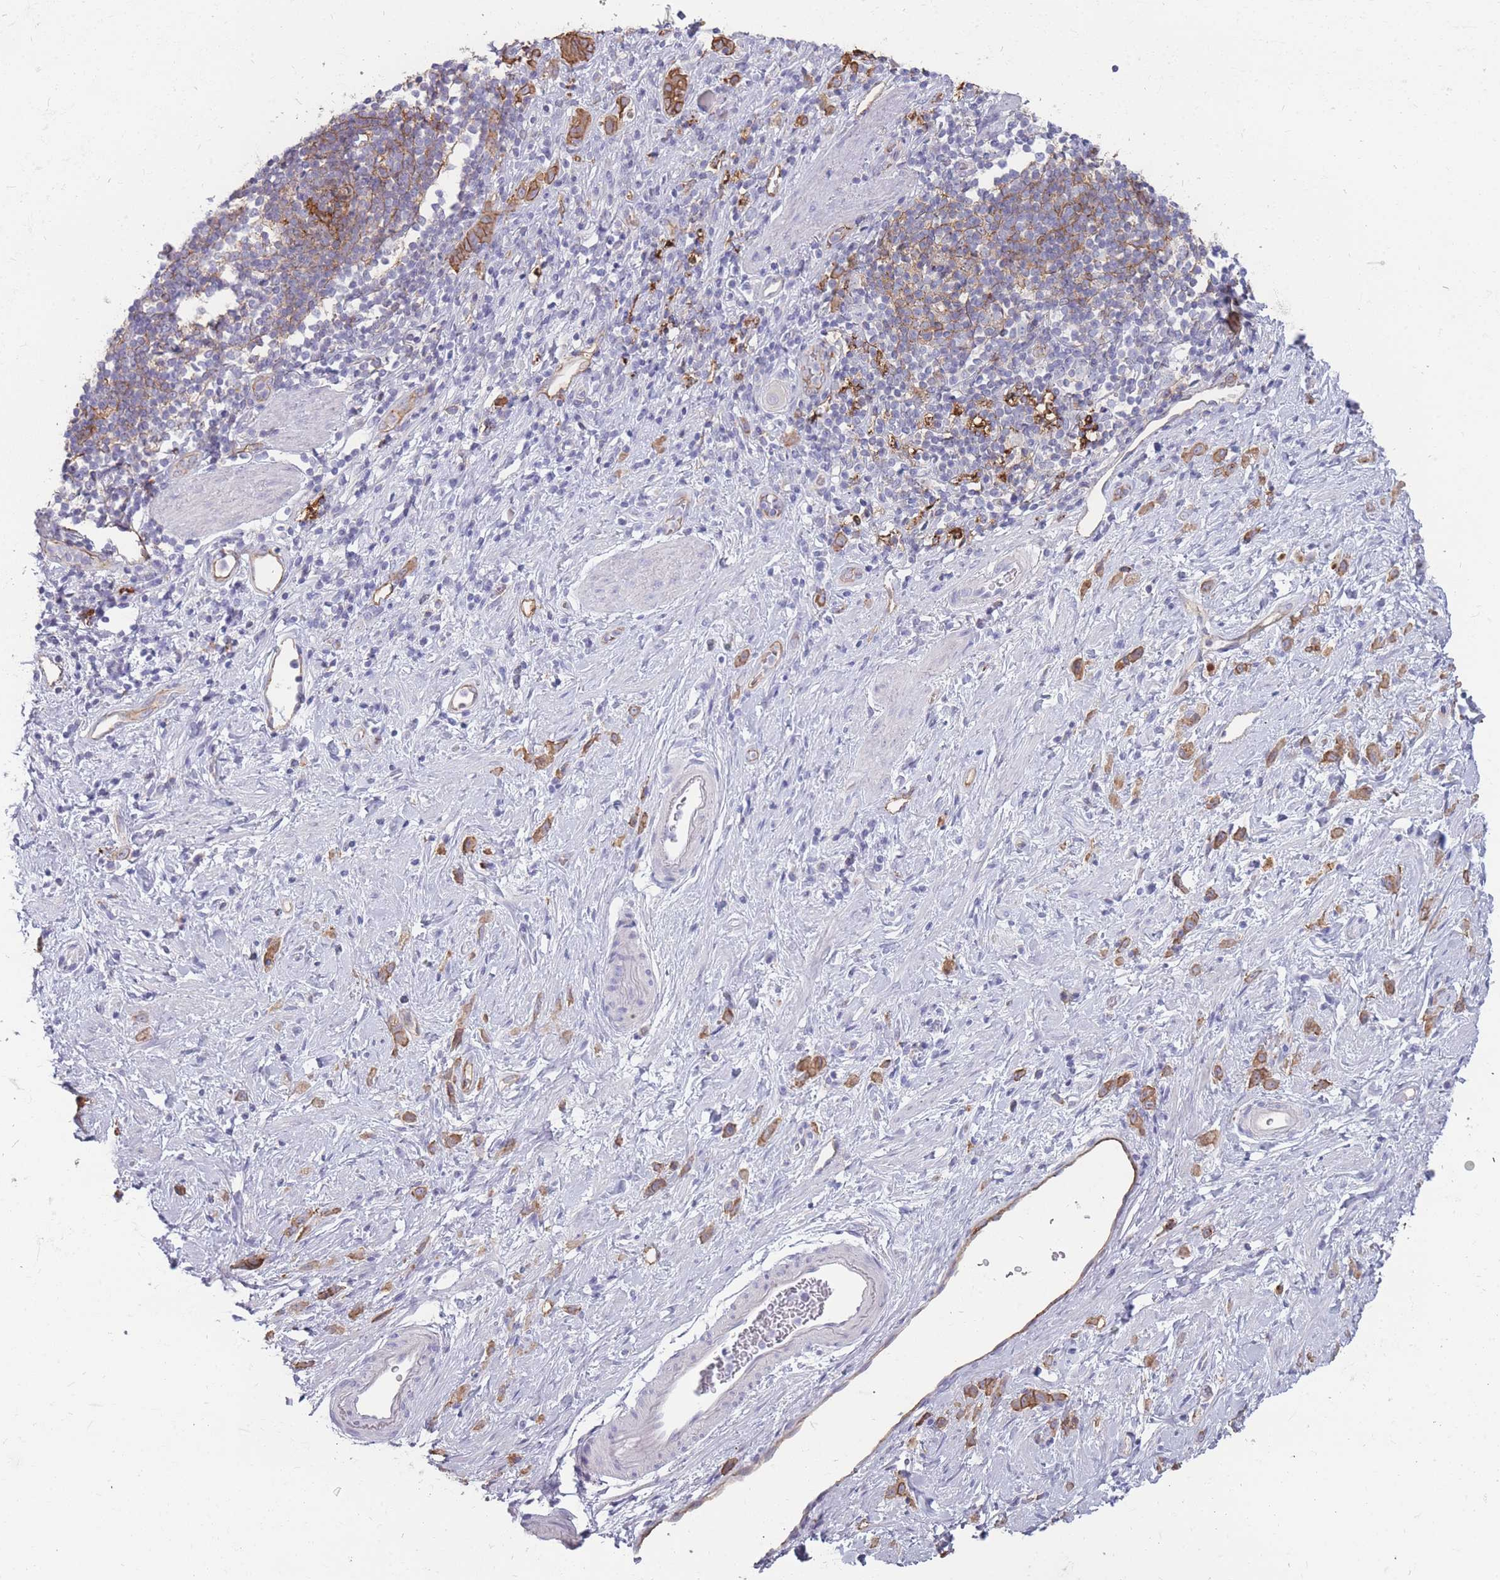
{"staining": {"intensity": "moderate", "quantity": ">75%", "location": "cytoplasmic/membranous"}, "tissue": "stomach cancer", "cell_type": "Tumor cells", "image_type": "cancer", "snomed": [{"axis": "morphology", "description": "Adenocarcinoma, NOS"}, {"axis": "topography", "description": "Stomach"}], "caption": "Immunohistochemistry (IHC) staining of adenocarcinoma (stomach), which reveals medium levels of moderate cytoplasmic/membranous positivity in approximately >75% of tumor cells indicating moderate cytoplasmic/membranous protein staining. The staining was performed using DAB (brown) for protein detection and nuclei were counterstained in hematoxylin (blue).", "gene": "GNA11", "patient": {"sex": "female", "age": 60}}